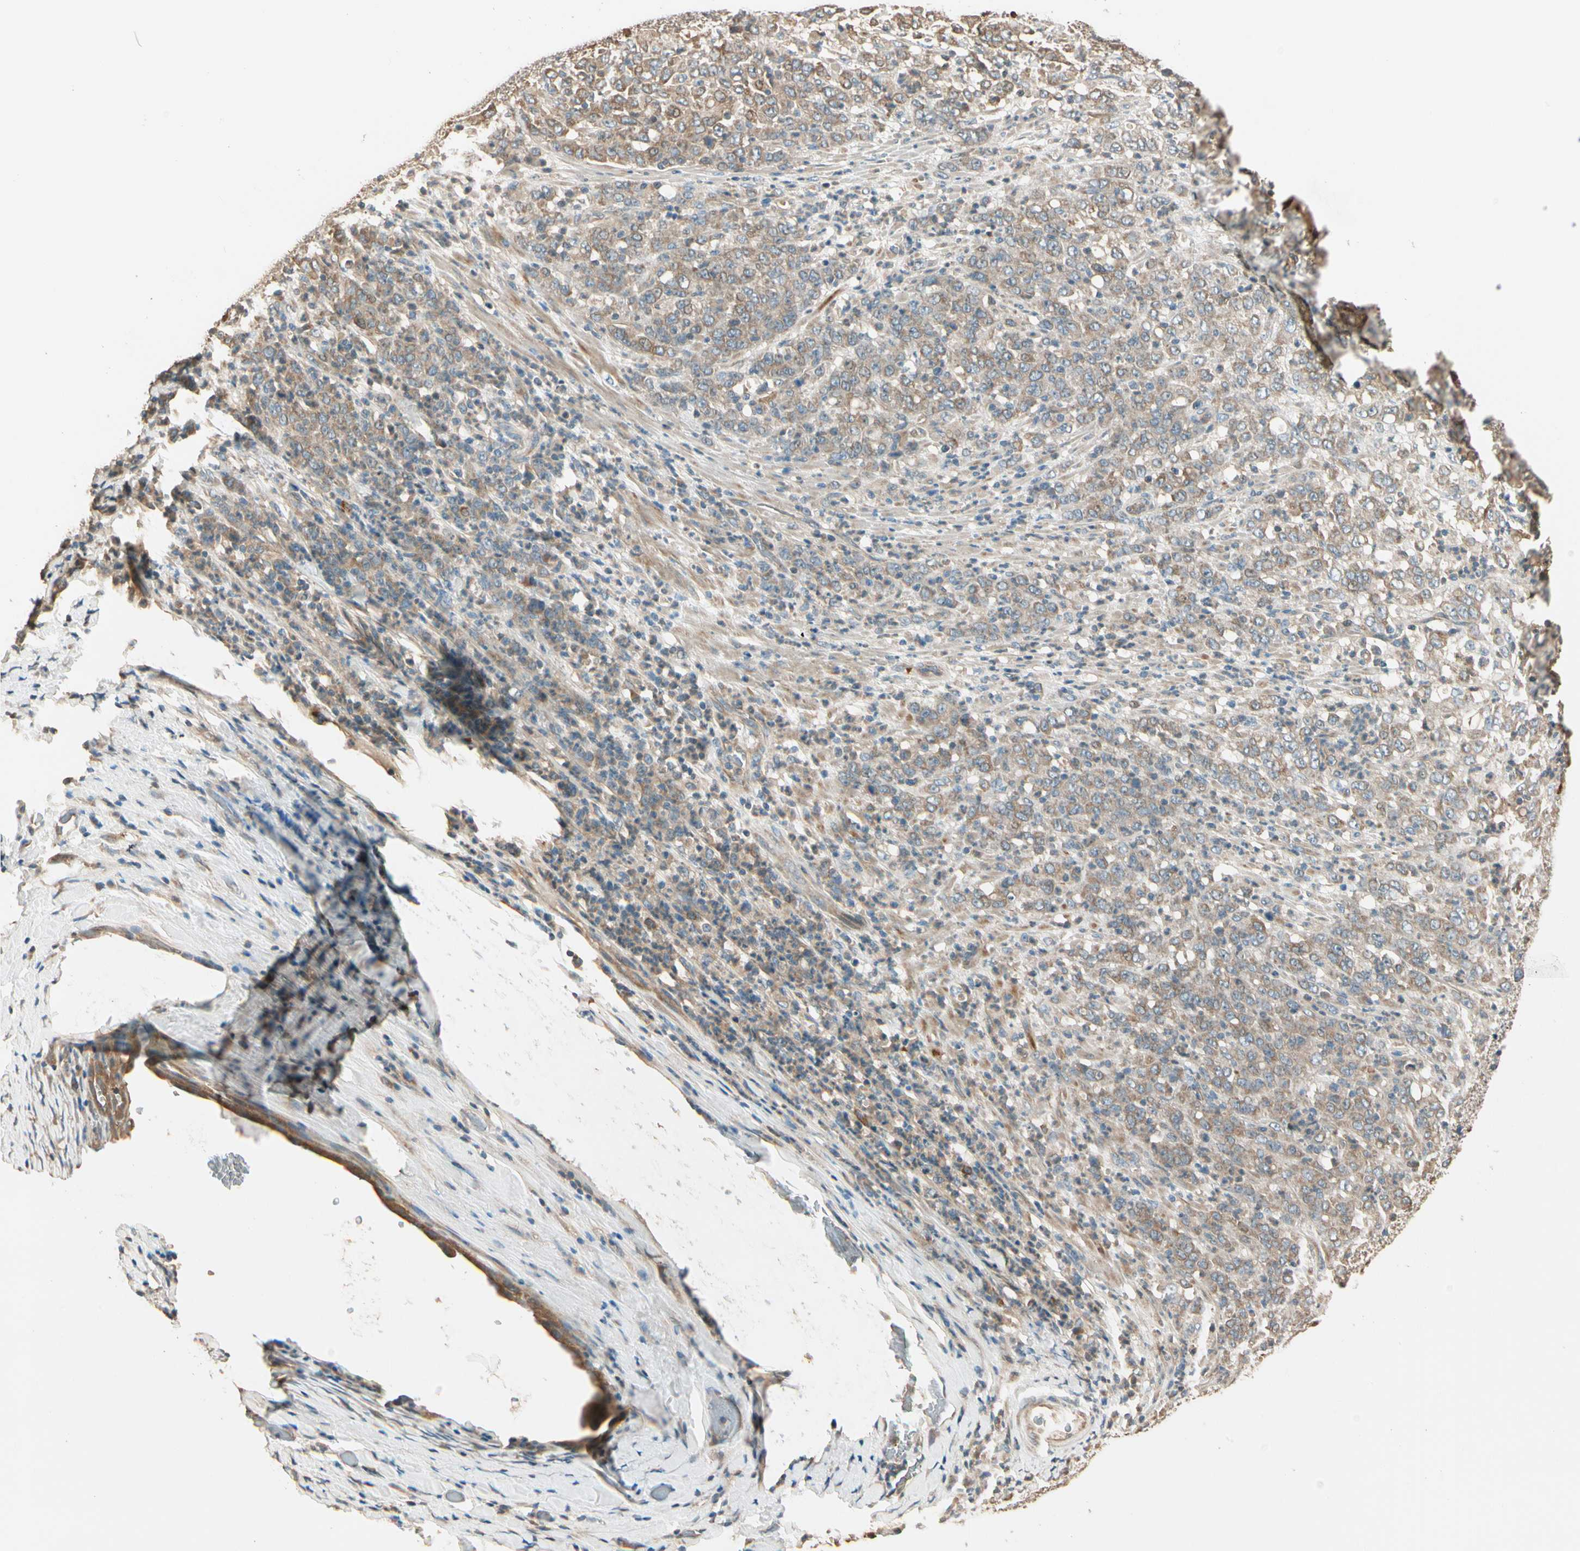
{"staining": {"intensity": "weak", "quantity": ">75%", "location": "cytoplasmic/membranous"}, "tissue": "stomach cancer", "cell_type": "Tumor cells", "image_type": "cancer", "snomed": [{"axis": "morphology", "description": "Adenocarcinoma, NOS"}, {"axis": "topography", "description": "Stomach, lower"}], "caption": "Immunohistochemical staining of human stomach cancer (adenocarcinoma) reveals low levels of weak cytoplasmic/membranous protein expression in about >75% of tumor cells.", "gene": "TNFRSF21", "patient": {"sex": "female", "age": 71}}